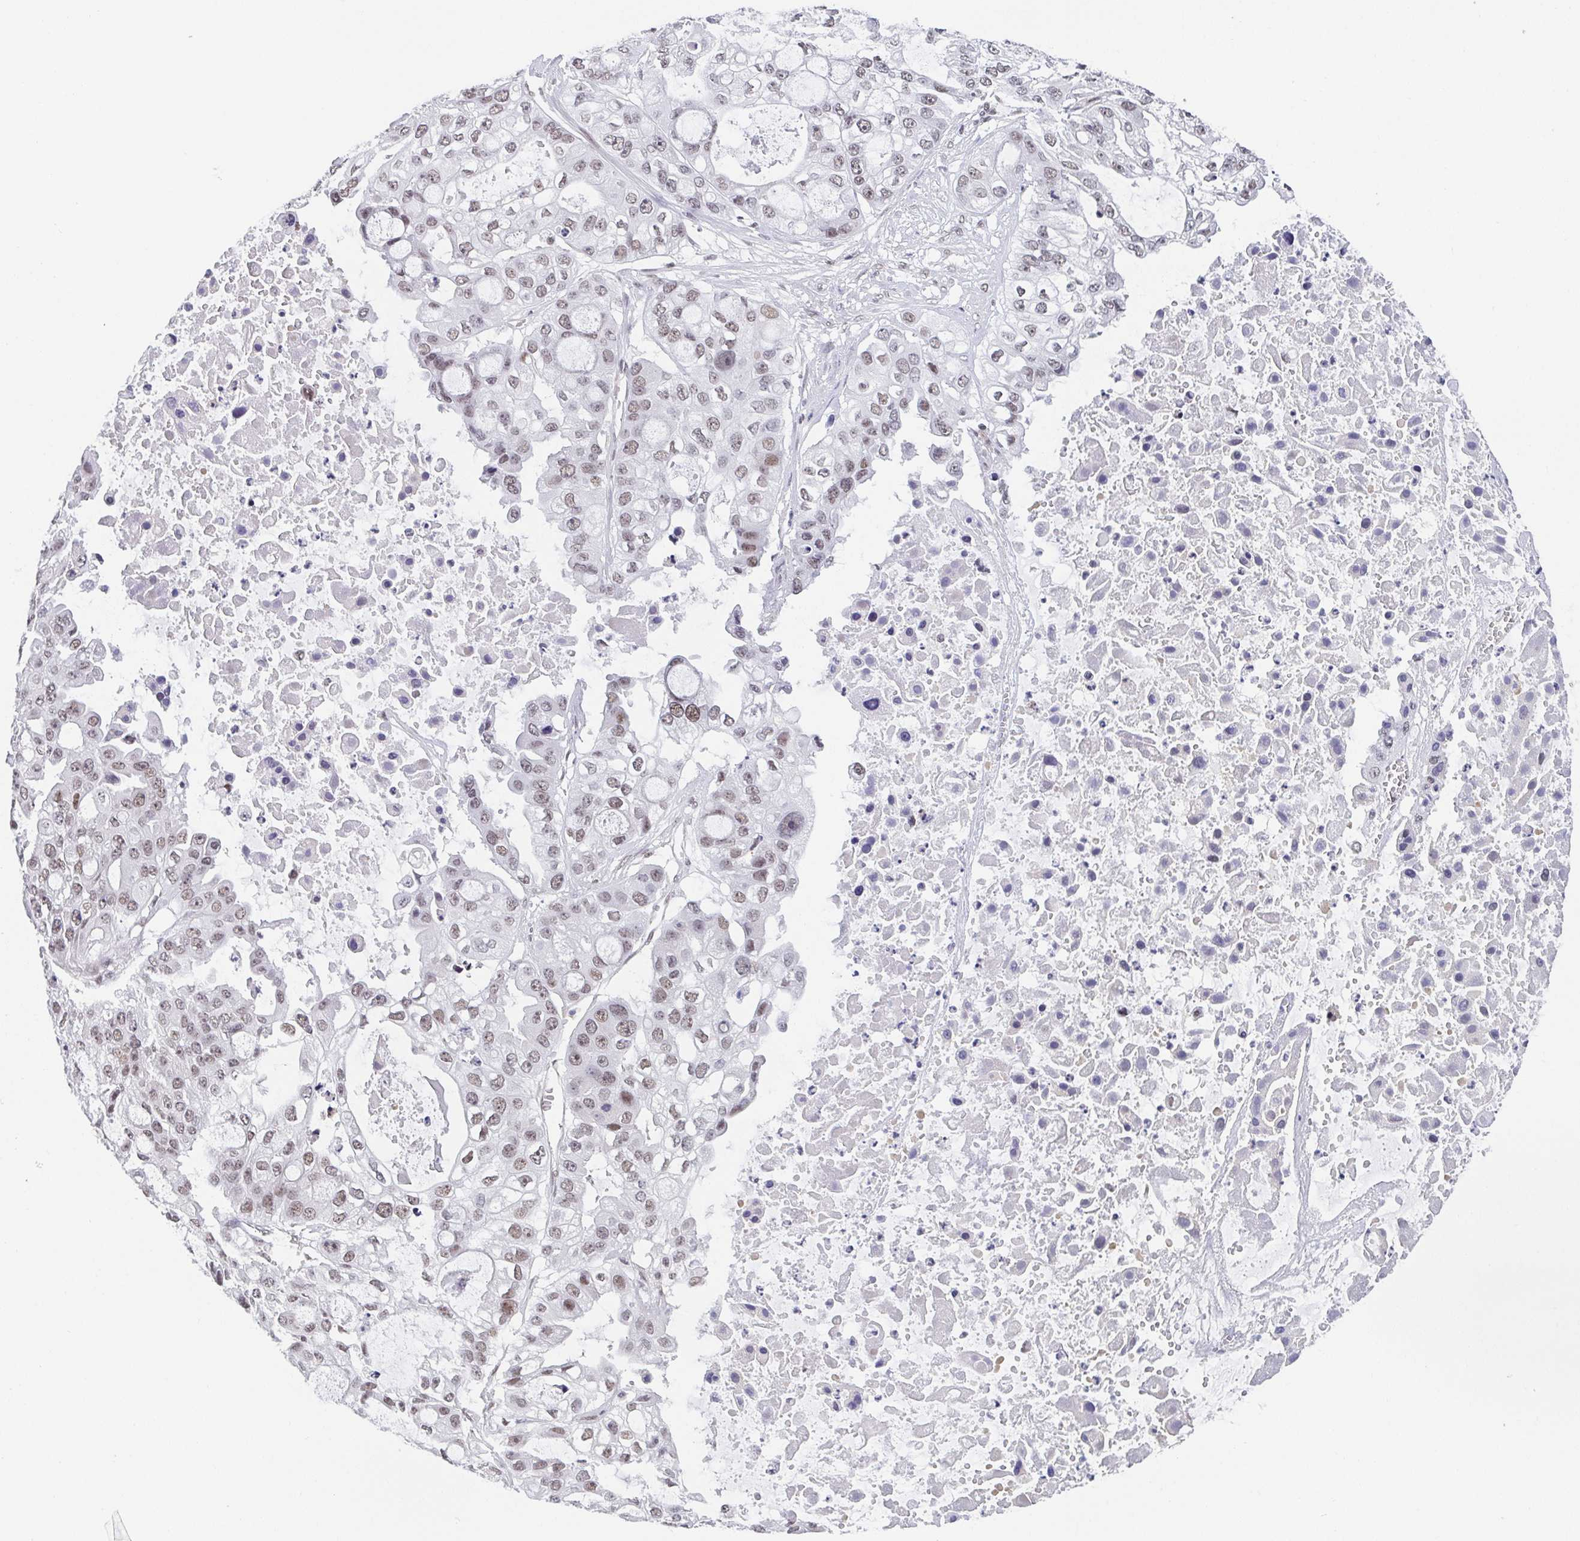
{"staining": {"intensity": "moderate", "quantity": "25%-75%", "location": "nuclear"}, "tissue": "ovarian cancer", "cell_type": "Tumor cells", "image_type": "cancer", "snomed": [{"axis": "morphology", "description": "Cystadenocarcinoma, serous, NOS"}, {"axis": "topography", "description": "Ovary"}], "caption": "This photomicrograph demonstrates immunohistochemistry staining of serous cystadenocarcinoma (ovarian), with medium moderate nuclear positivity in approximately 25%-75% of tumor cells.", "gene": "SLC7A10", "patient": {"sex": "female", "age": 56}}